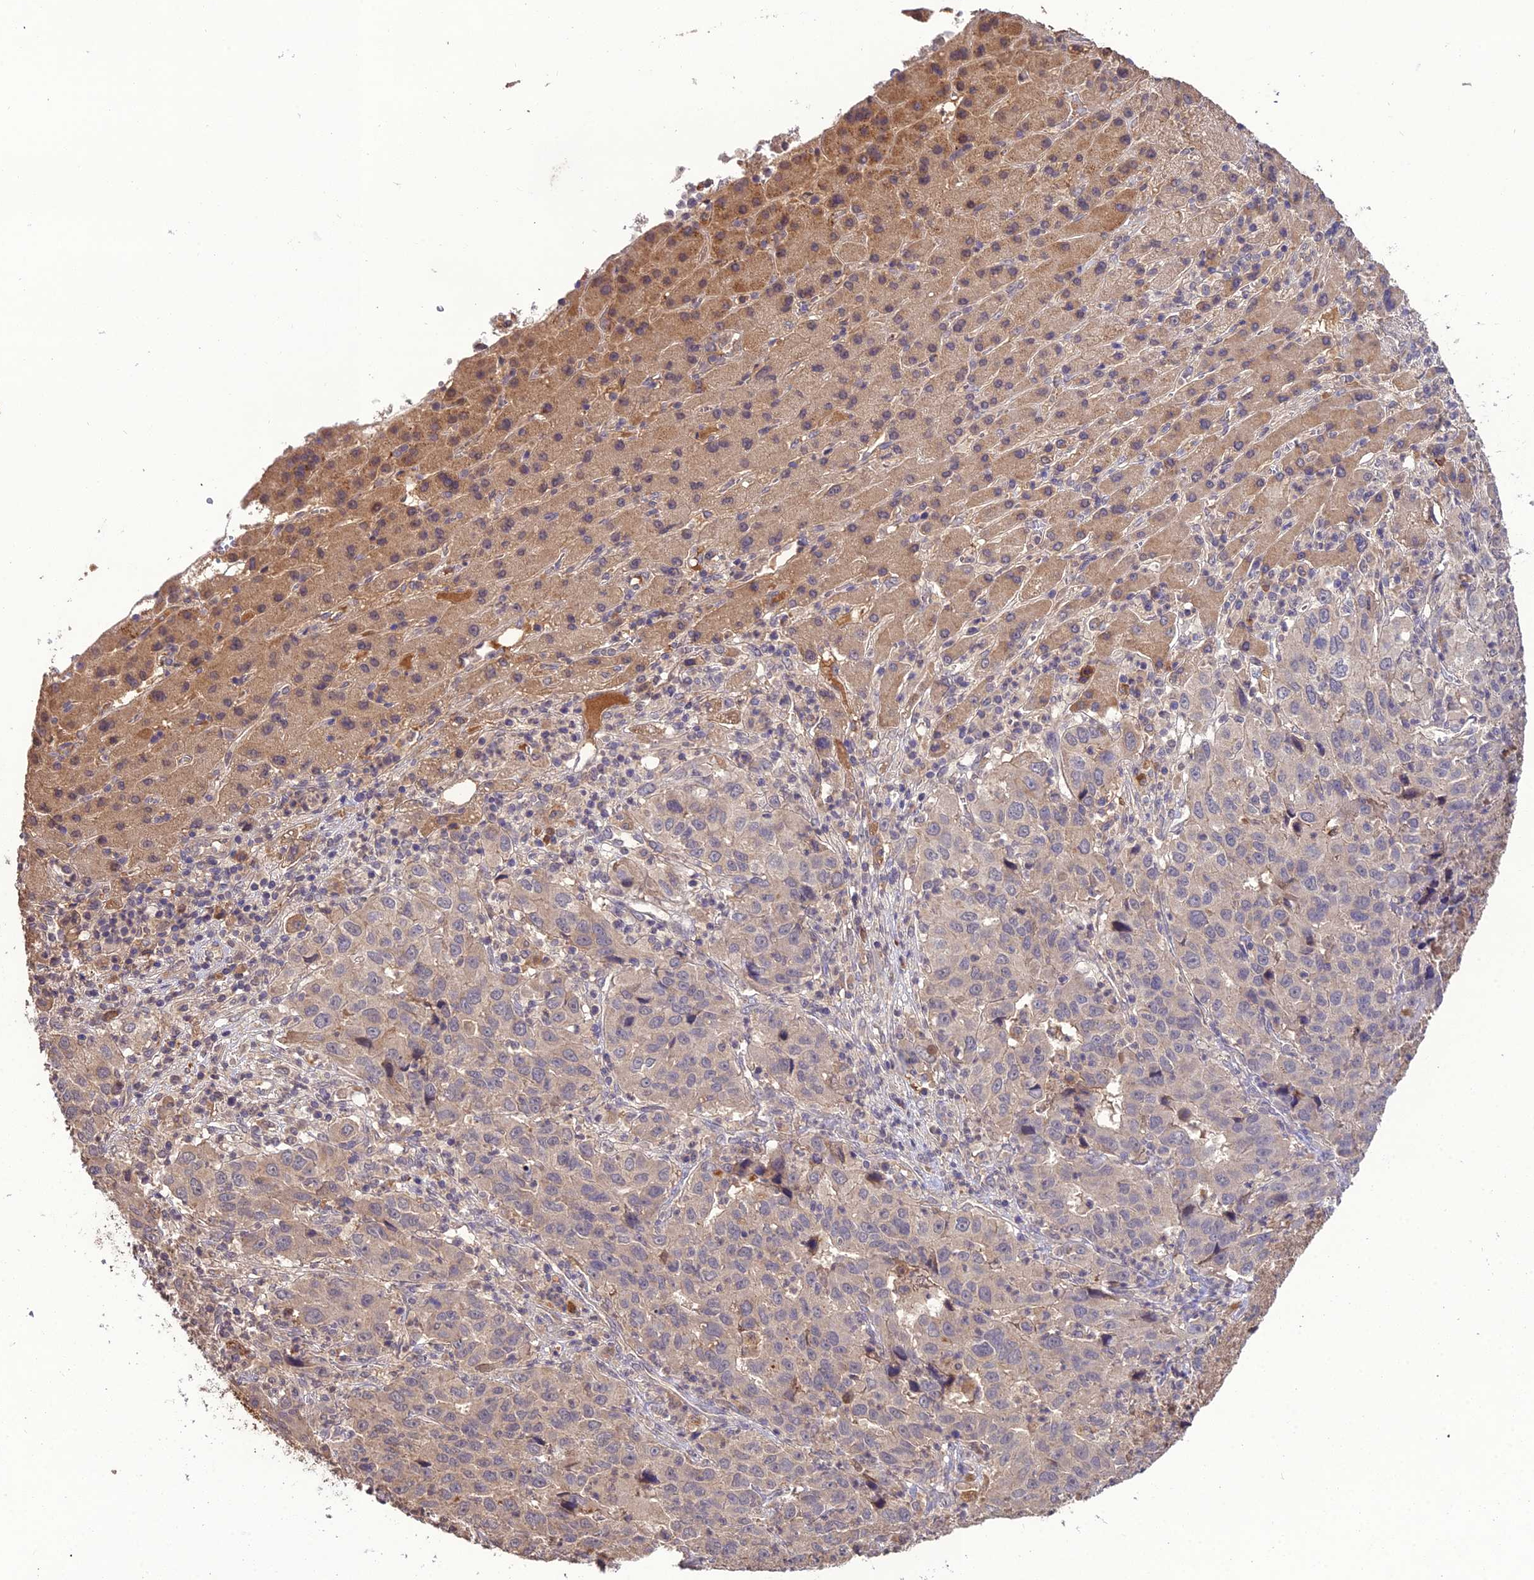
{"staining": {"intensity": "weak", "quantity": "<25%", "location": "cytoplasmic/membranous"}, "tissue": "liver cancer", "cell_type": "Tumor cells", "image_type": "cancer", "snomed": [{"axis": "morphology", "description": "Carcinoma, Hepatocellular, NOS"}, {"axis": "topography", "description": "Liver"}], "caption": "Tumor cells are negative for protein expression in human liver cancer (hepatocellular carcinoma). (DAB (3,3'-diaminobenzidine) IHC, high magnification).", "gene": "KCTD16", "patient": {"sex": "male", "age": 63}}